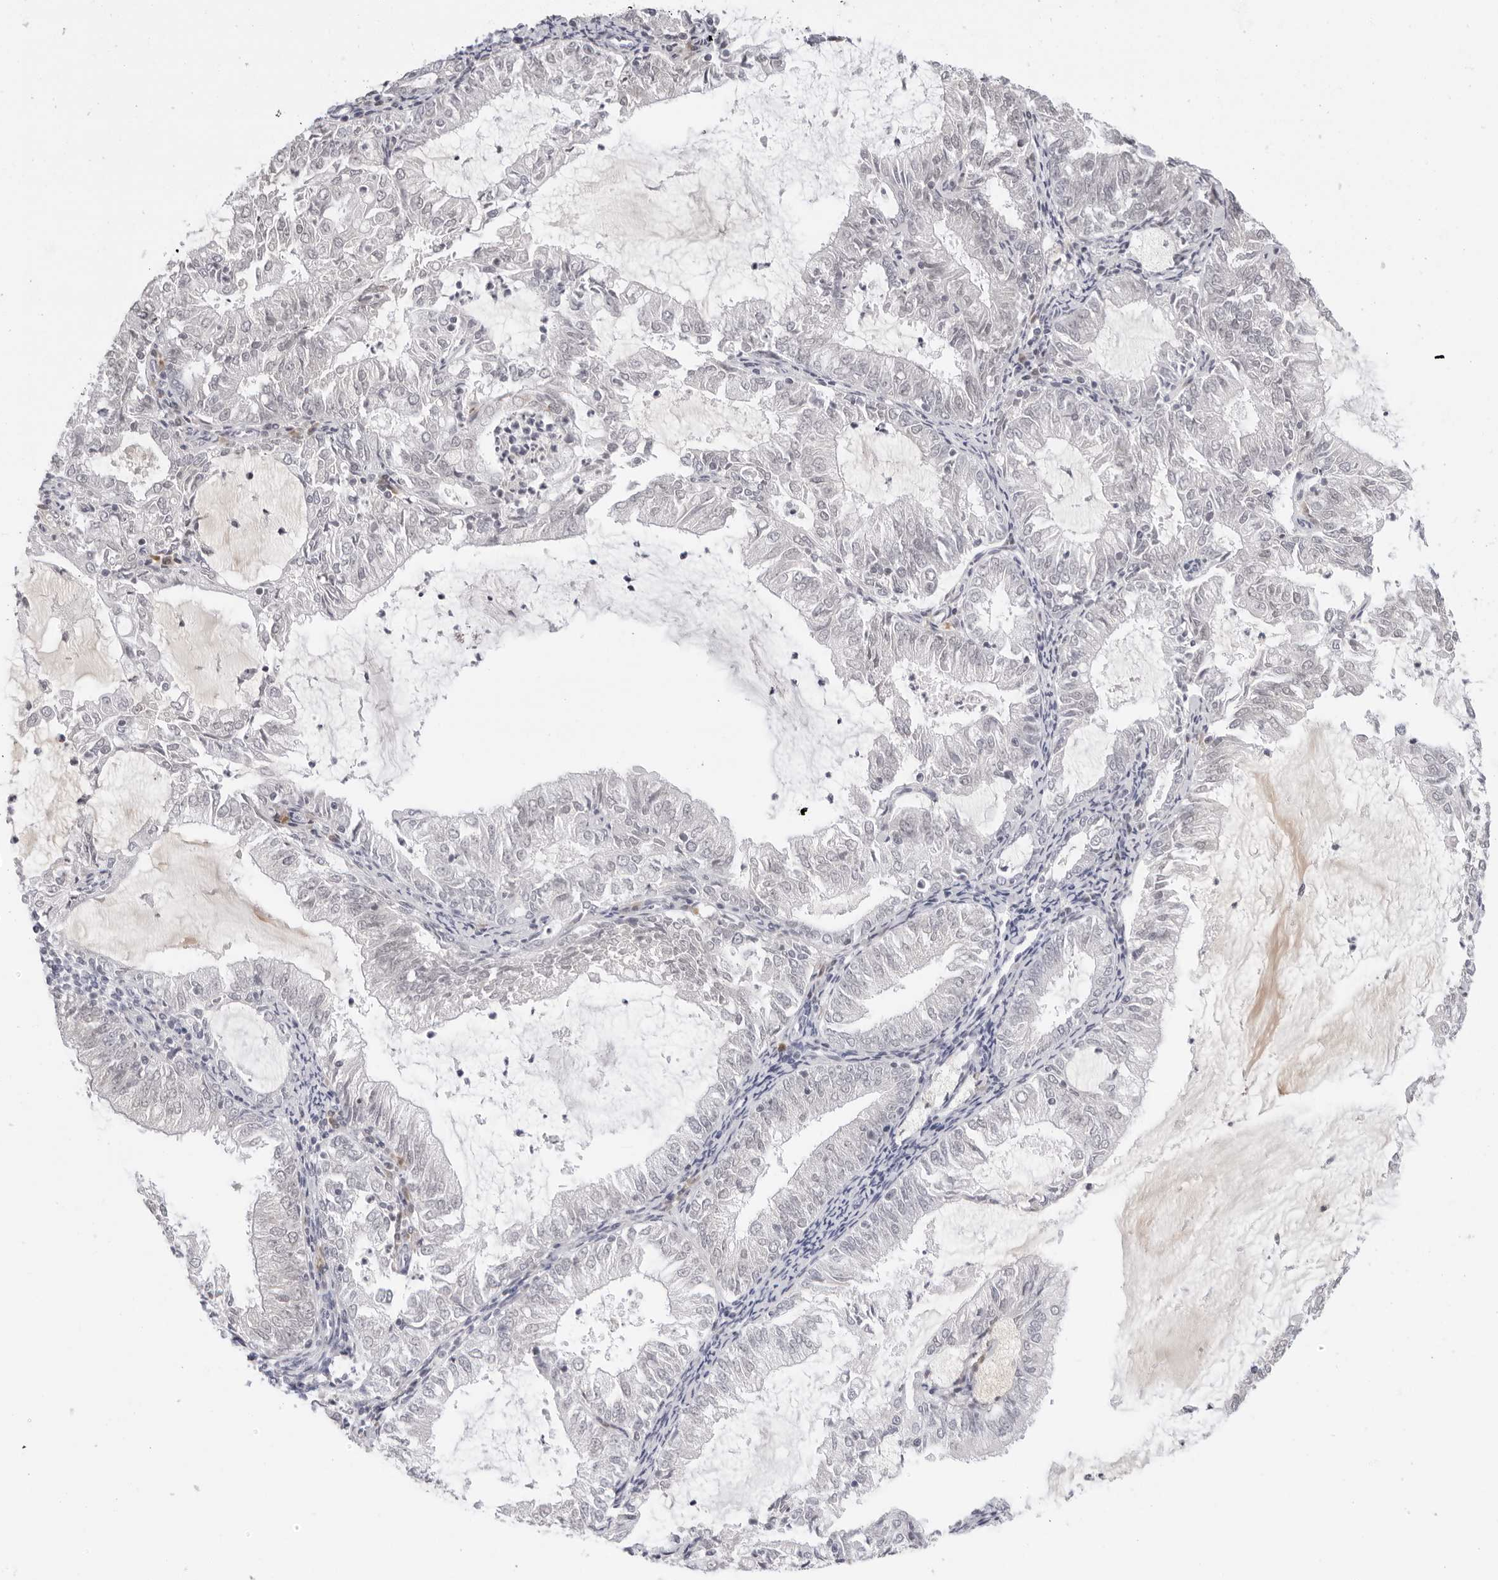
{"staining": {"intensity": "negative", "quantity": "none", "location": "none"}, "tissue": "endometrial cancer", "cell_type": "Tumor cells", "image_type": "cancer", "snomed": [{"axis": "morphology", "description": "Adenocarcinoma, NOS"}, {"axis": "topography", "description": "Endometrium"}], "caption": "The micrograph exhibits no significant positivity in tumor cells of endometrial cancer. Brightfield microscopy of immunohistochemistry stained with DAB (brown) and hematoxylin (blue), captured at high magnification.", "gene": "EDN2", "patient": {"sex": "female", "age": 57}}